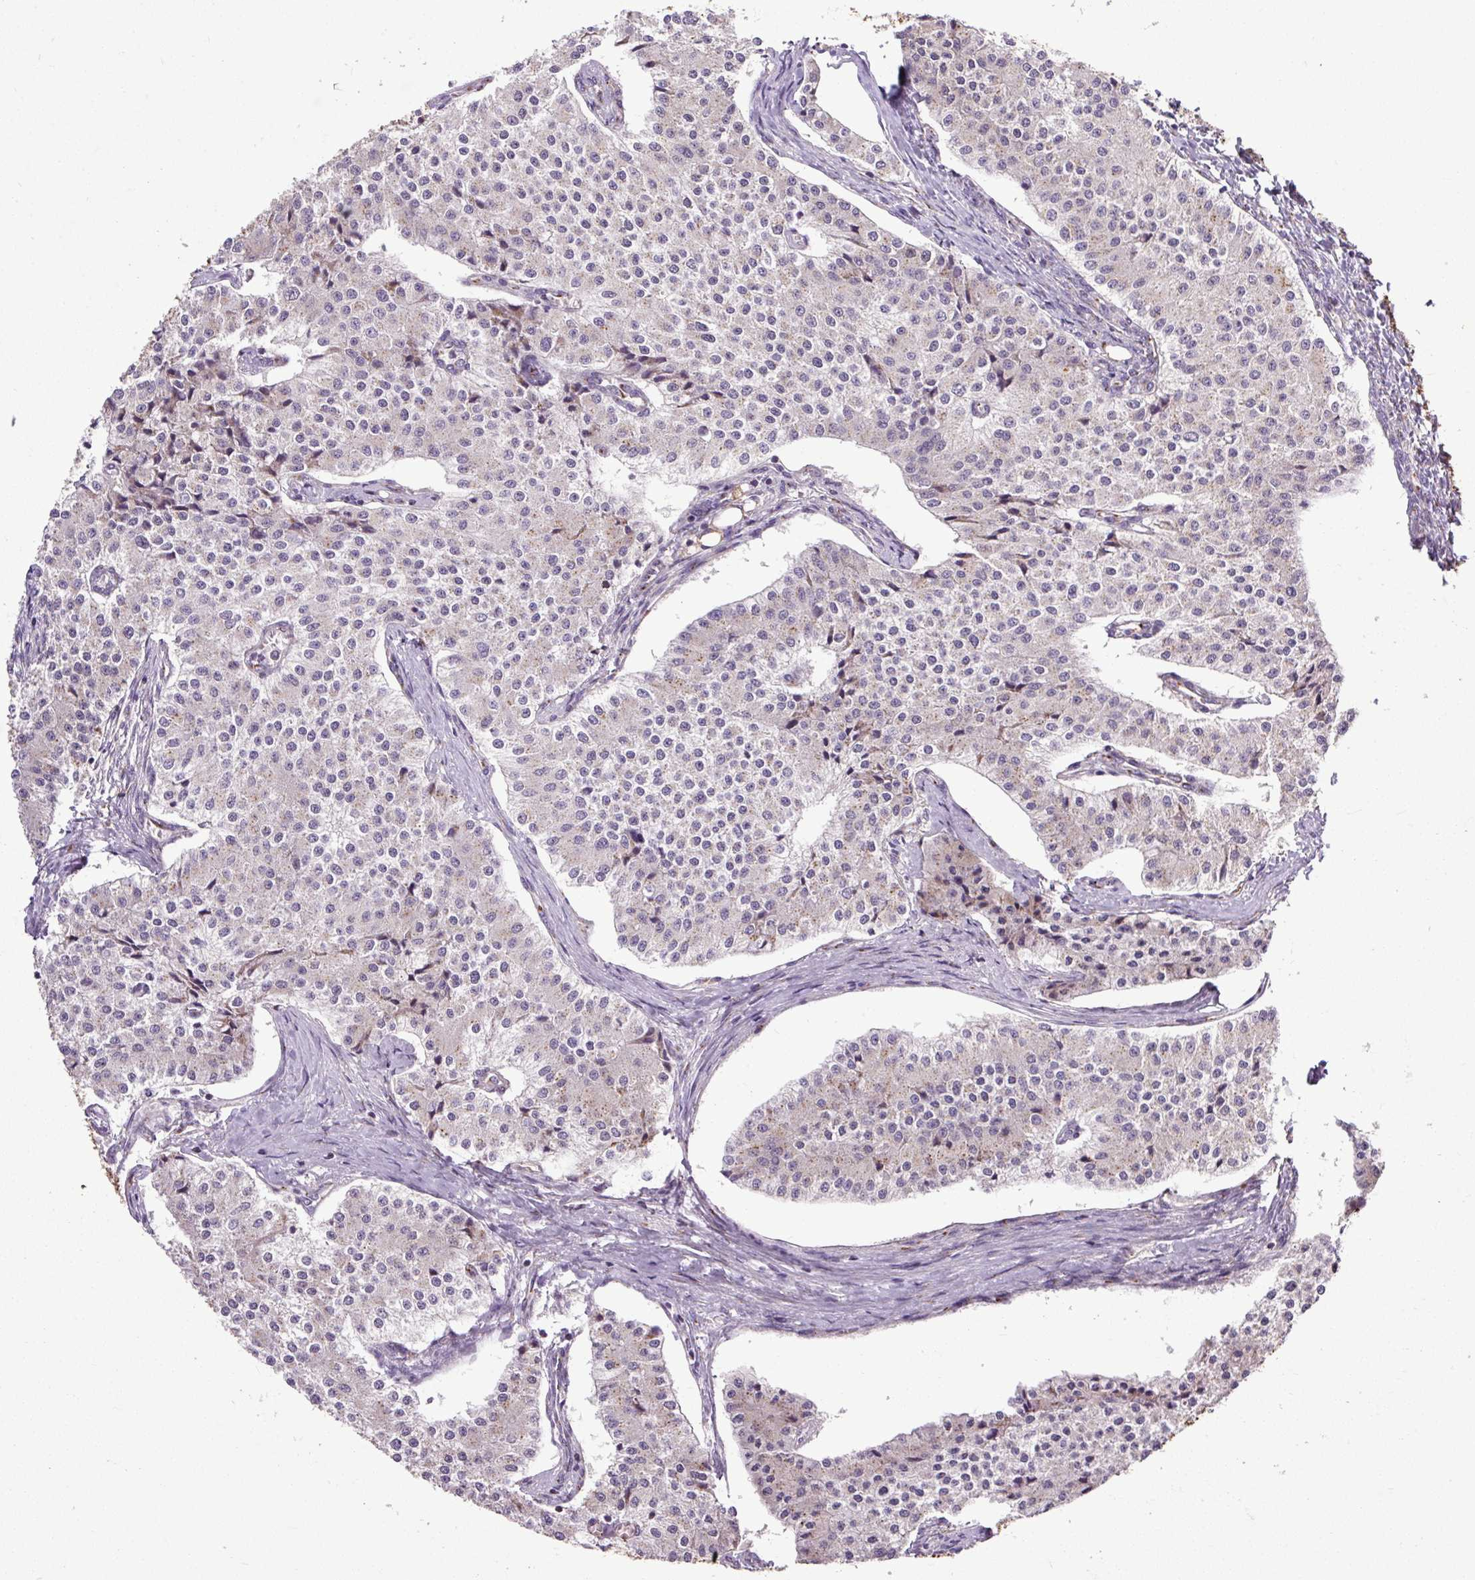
{"staining": {"intensity": "negative", "quantity": "none", "location": "none"}, "tissue": "carcinoid", "cell_type": "Tumor cells", "image_type": "cancer", "snomed": [{"axis": "morphology", "description": "Carcinoid, malignant, NOS"}, {"axis": "topography", "description": "Colon"}], "caption": "Immunohistochemistry (IHC) histopathology image of neoplastic tissue: carcinoid (malignant) stained with DAB (3,3'-diaminobenzidine) exhibits no significant protein positivity in tumor cells.", "gene": "MSMP", "patient": {"sex": "female", "age": 52}}